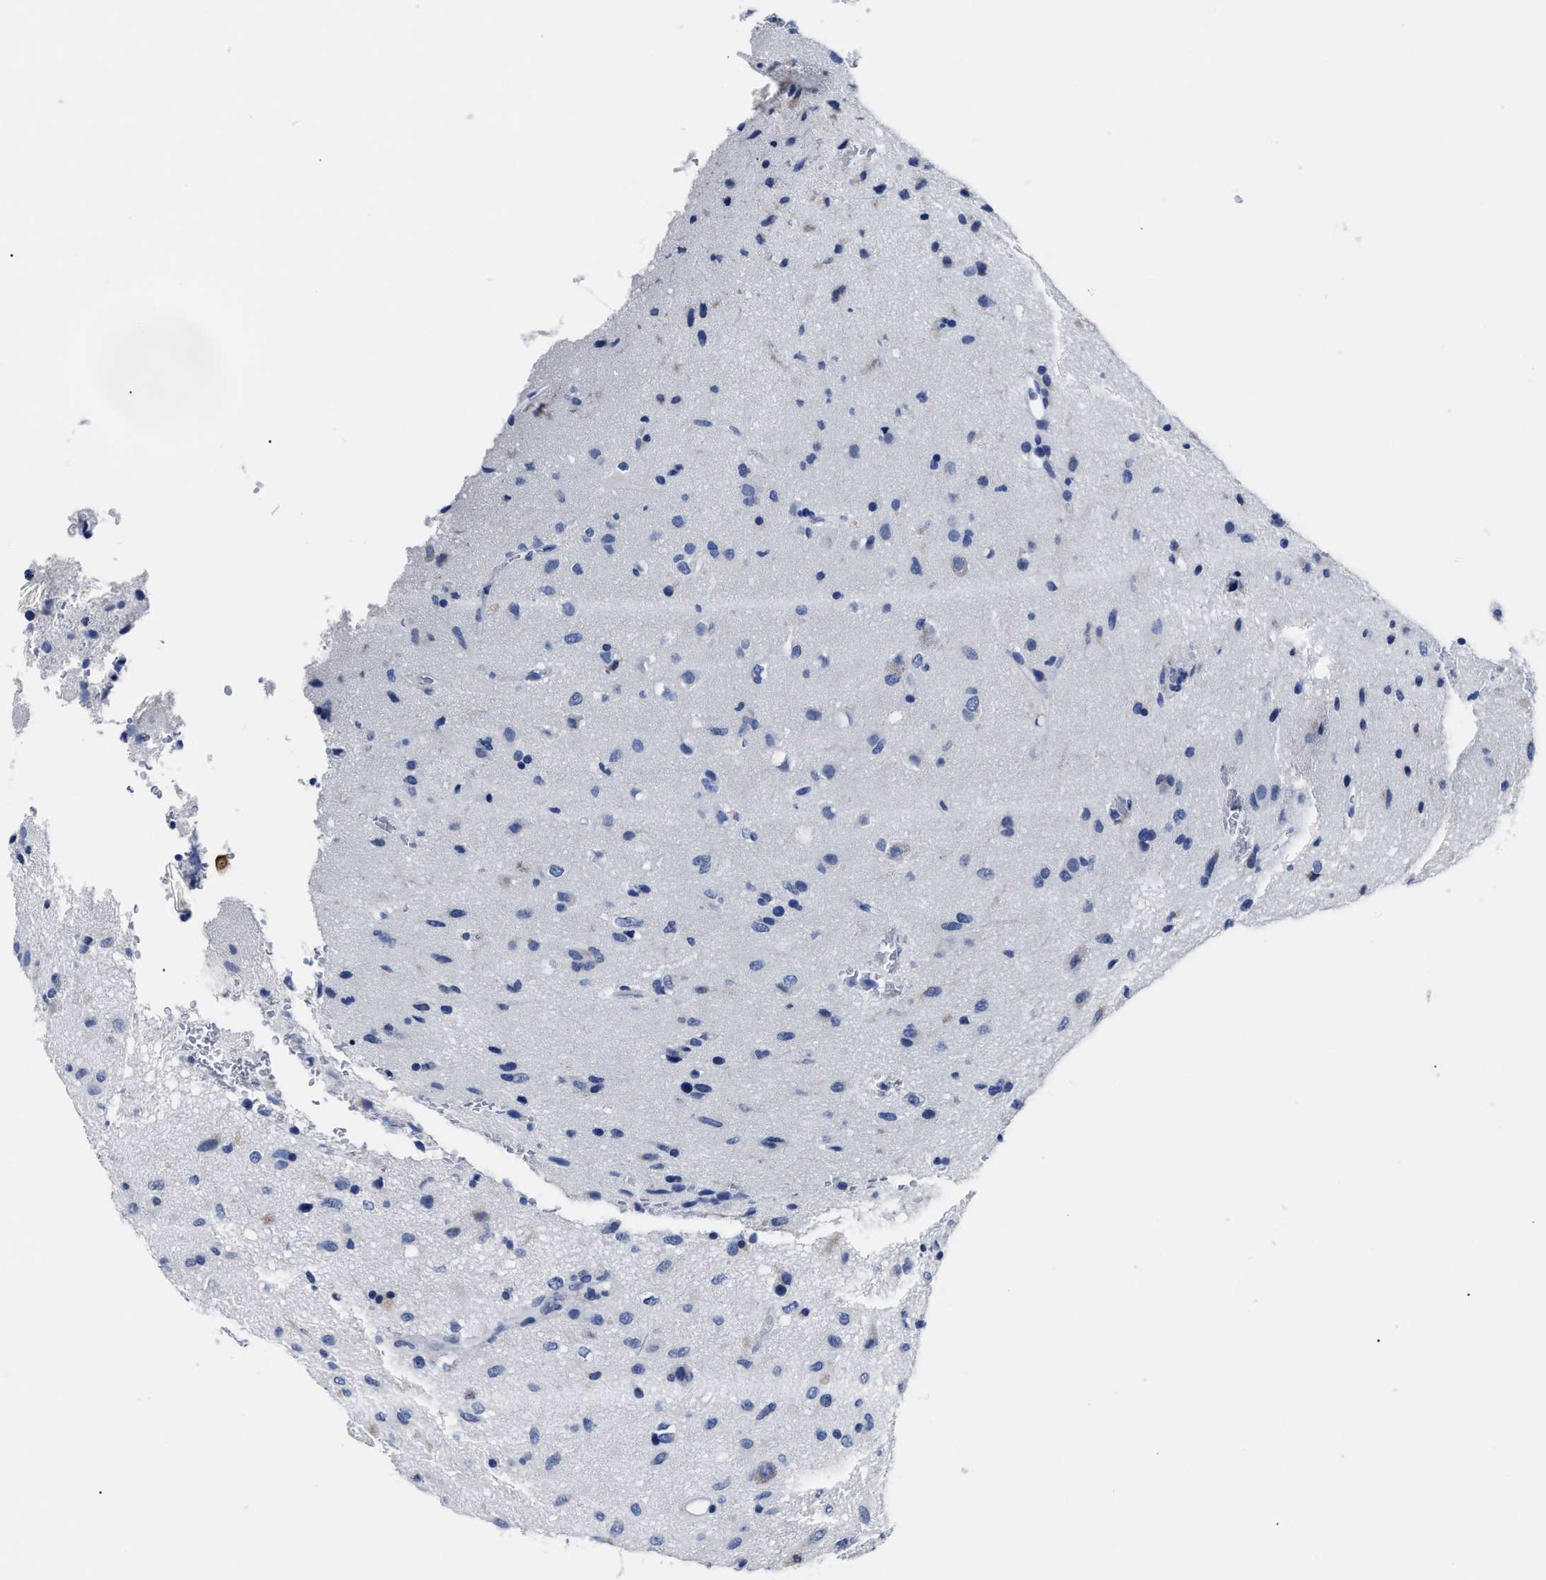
{"staining": {"intensity": "negative", "quantity": "none", "location": "none"}, "tissue": "glioma", "cell_type": "Tumor cells", "image_type": "cancer", "snomed": [{"axis": "morphology", "description": "Glioma, malignant, Low grade"}, {"axis": "topography", "description": "Brain"}], "caption": "Tumor cells show no significant staining in low-grade glioma (malignant).", "gene": "ALPG", "patient": {"sex": "male", "age": 77}}